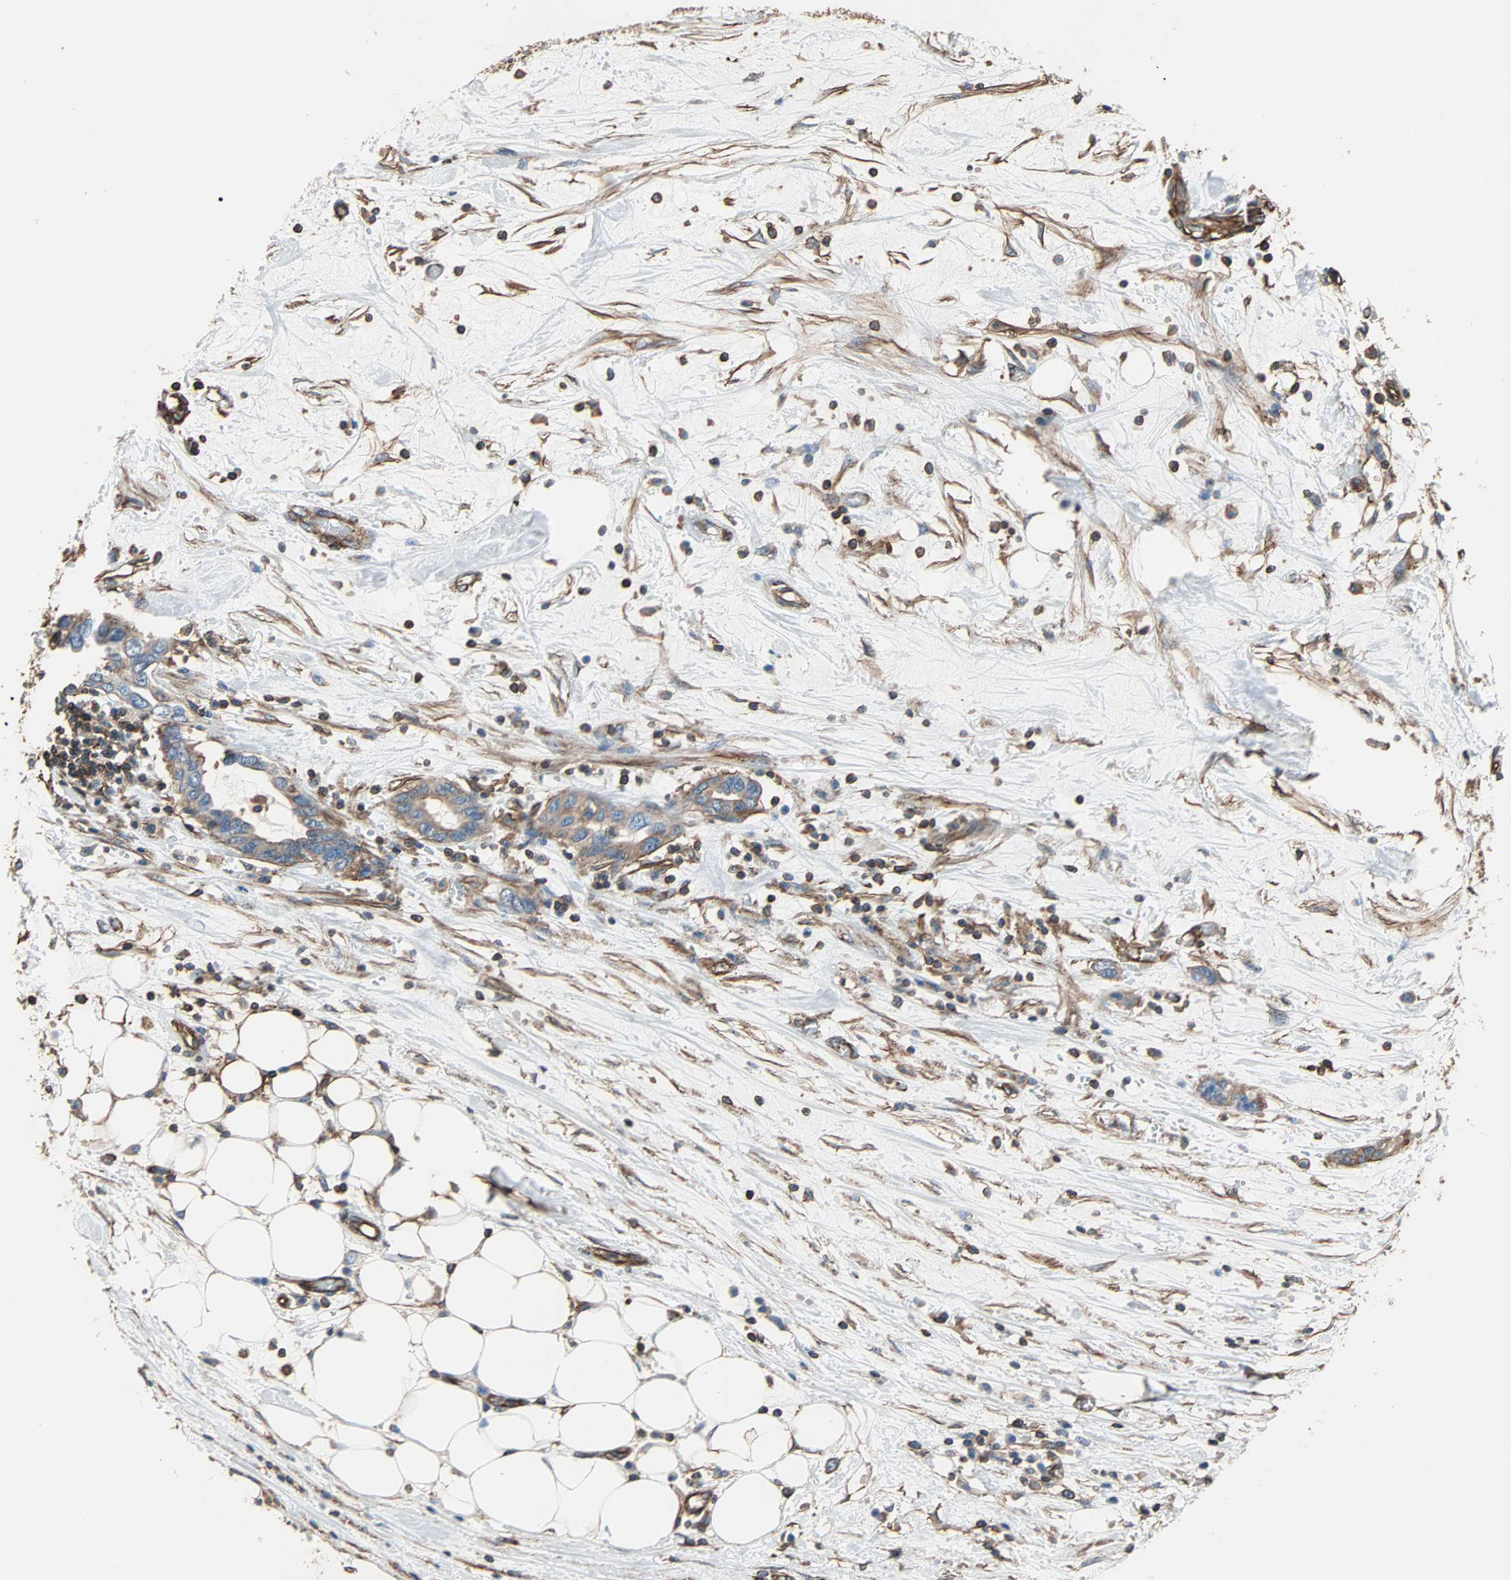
{"staining": {"intensity": "weak", "quantity": ">75%", "location": "cytoplasmic/membranous"}, "tissue": "pancreatic cancer", "cell_type": "Tumor cells", "image_type": "cancer", "snomed": [{"axis": "morphology", "description": "Adenocarcinoma, NOS"}, {"axis": "topography", "description": "Pancreas"}], "caption": "A photomicrograph showing weak cytoplasmic/membranous expression in about >75% of tumor cells in pancreatic cancer (adenocarcinoma), as visualized by brown immunohistochemical staining.", "gene": "GALNT10", "patient": {"sex": "female", "age": 57}}